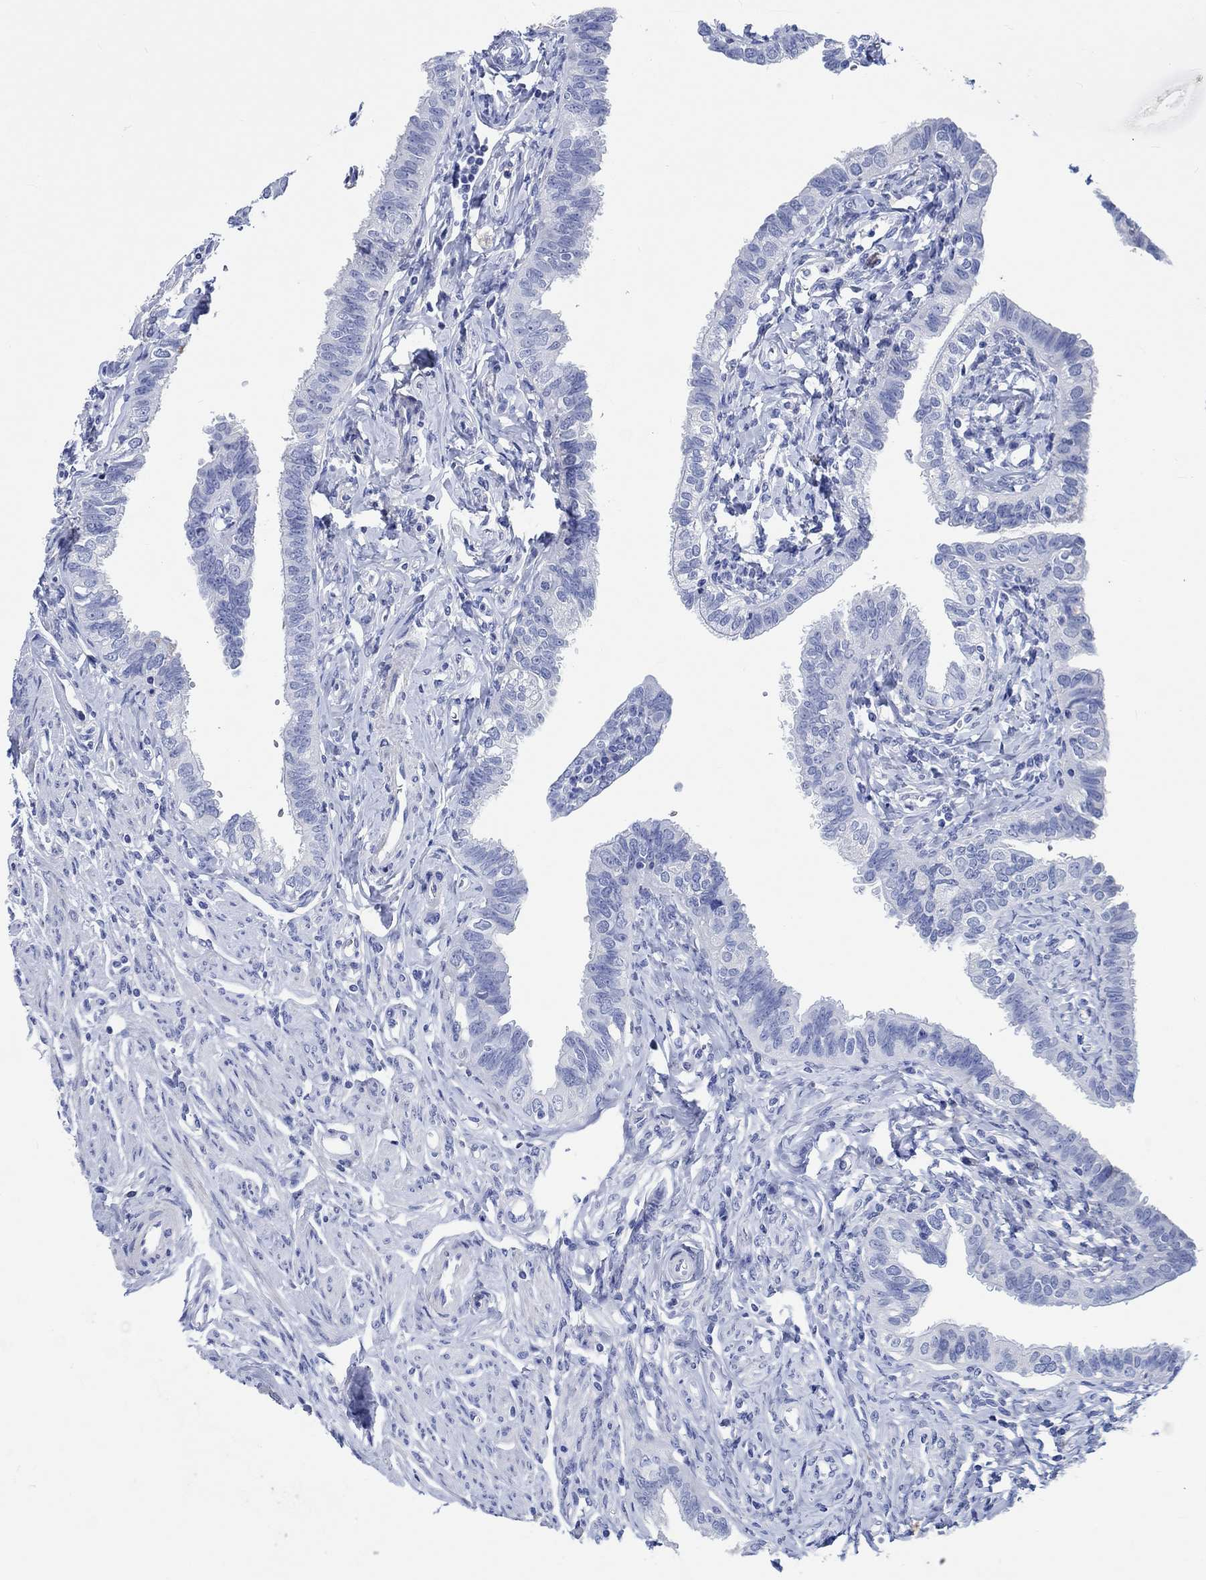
{"staining": {"intensity": "negative", "quantity": "none", "location": "none"}, "tissue": "fallopian tube", "cell_type": "Glandular cells", "image_type": "normal", "snomed": [{"axis": "morphology", "description": "Normal tissue, NOS"}, {"axis": "topography", "description": "Fallopian tube"}], "caption": "The immunohistochemistry (IHC) image has no significant positivity in glandular cells of fallopian tube.", "gene": "SHISA4", "patient": {"sex": "female", "age": 54}}